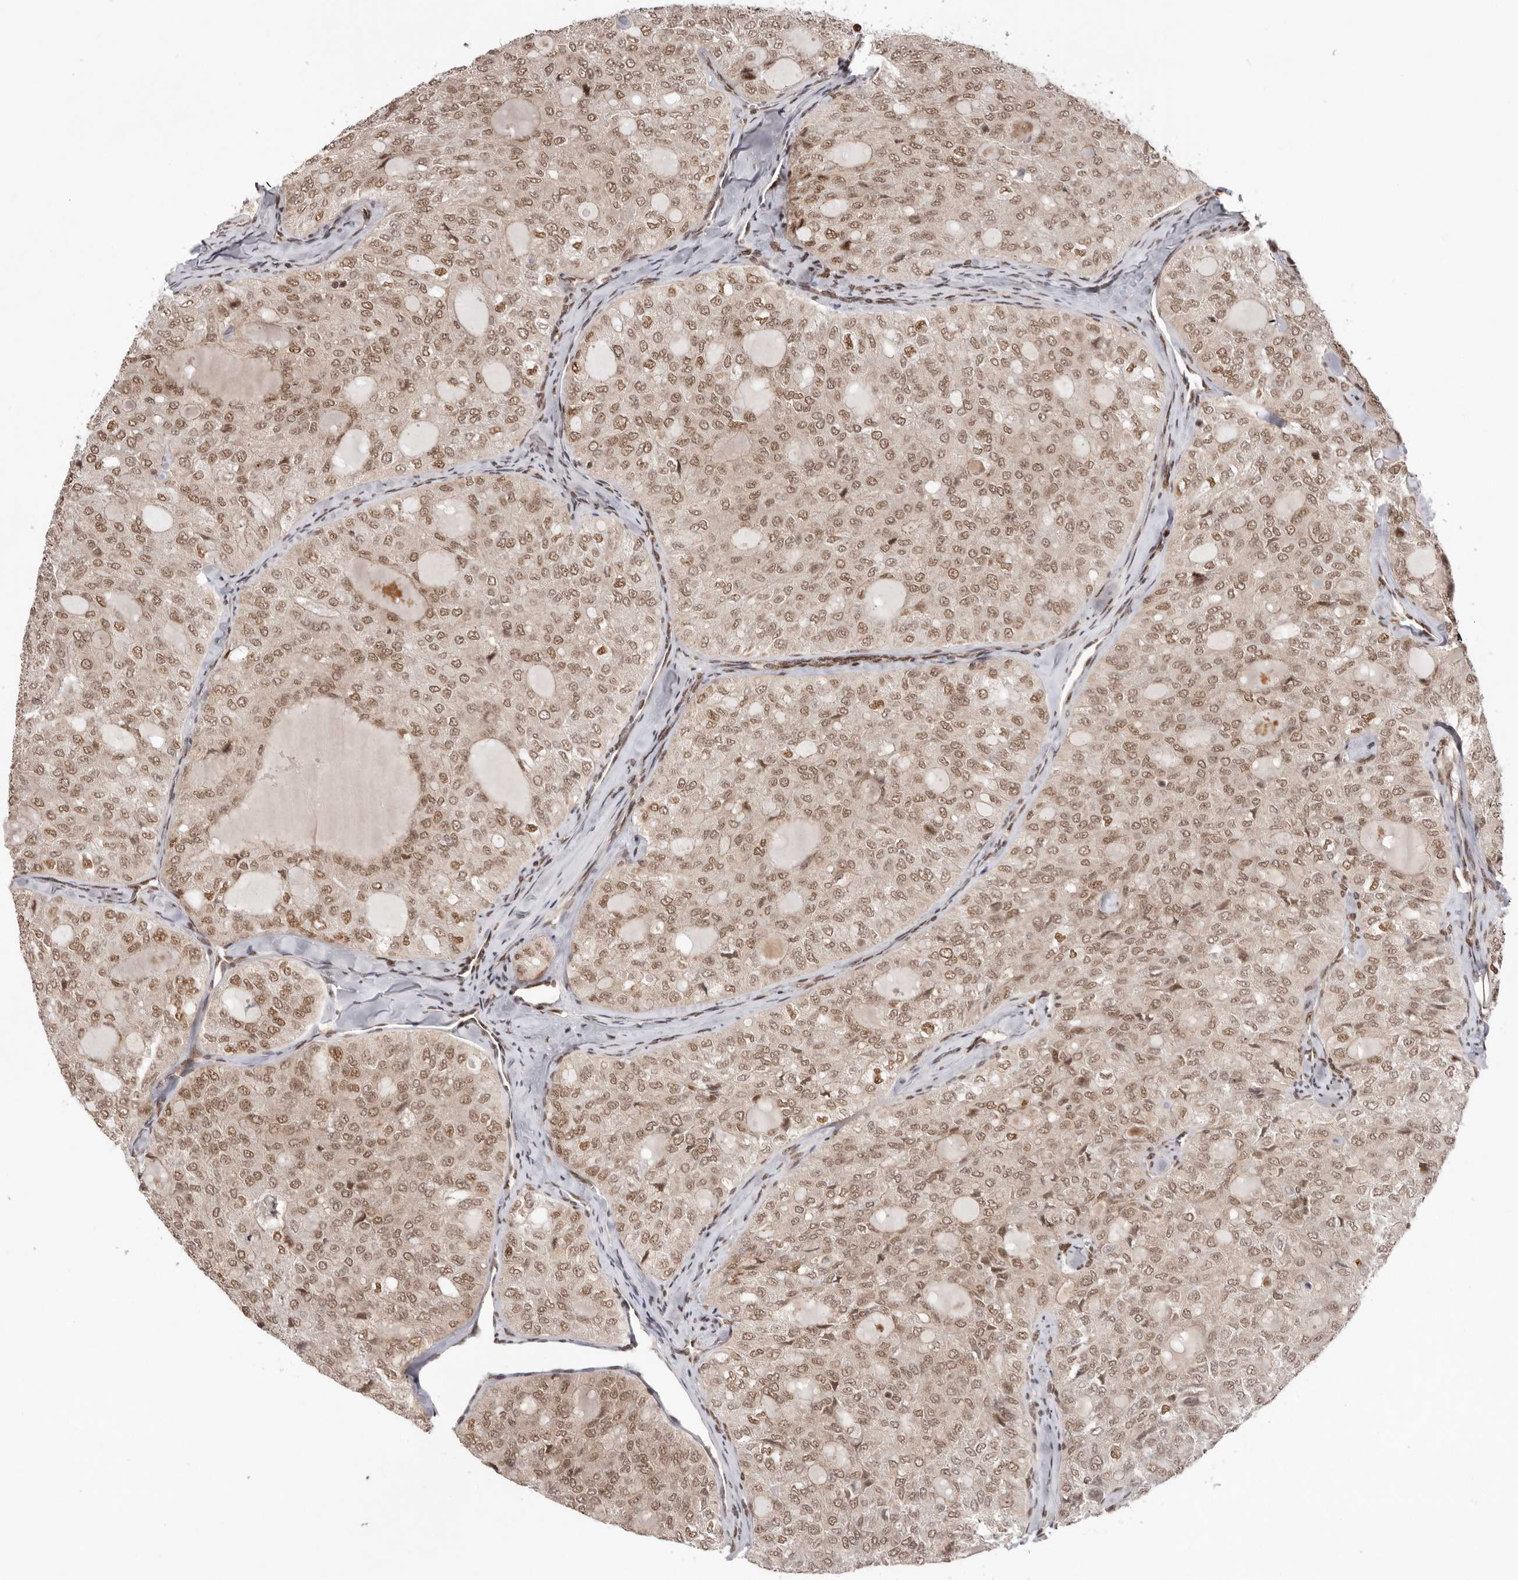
{"staining": {"intensity": "moderate", "quantity": ">75%", "location": "nuclear"}, "tissue": "thyroid cancer", "cell_type": "Tumor cells", "image_type": "cancer", "snomed": [{"axis": "morphology", "description": "Follicular adenoma carcinoma, NOS"}, {"axis": "topography", "description": "Thyroid gland"}], "caption": "About >75% of tumor cells in follicular adenoma carcinoma (thyroid) exhibit moderate nuclear protein positivity as visualized by brown immunohistochemical staining.", "gene": "CHTOP", "patient": {"sex": "male", "age": 75}}